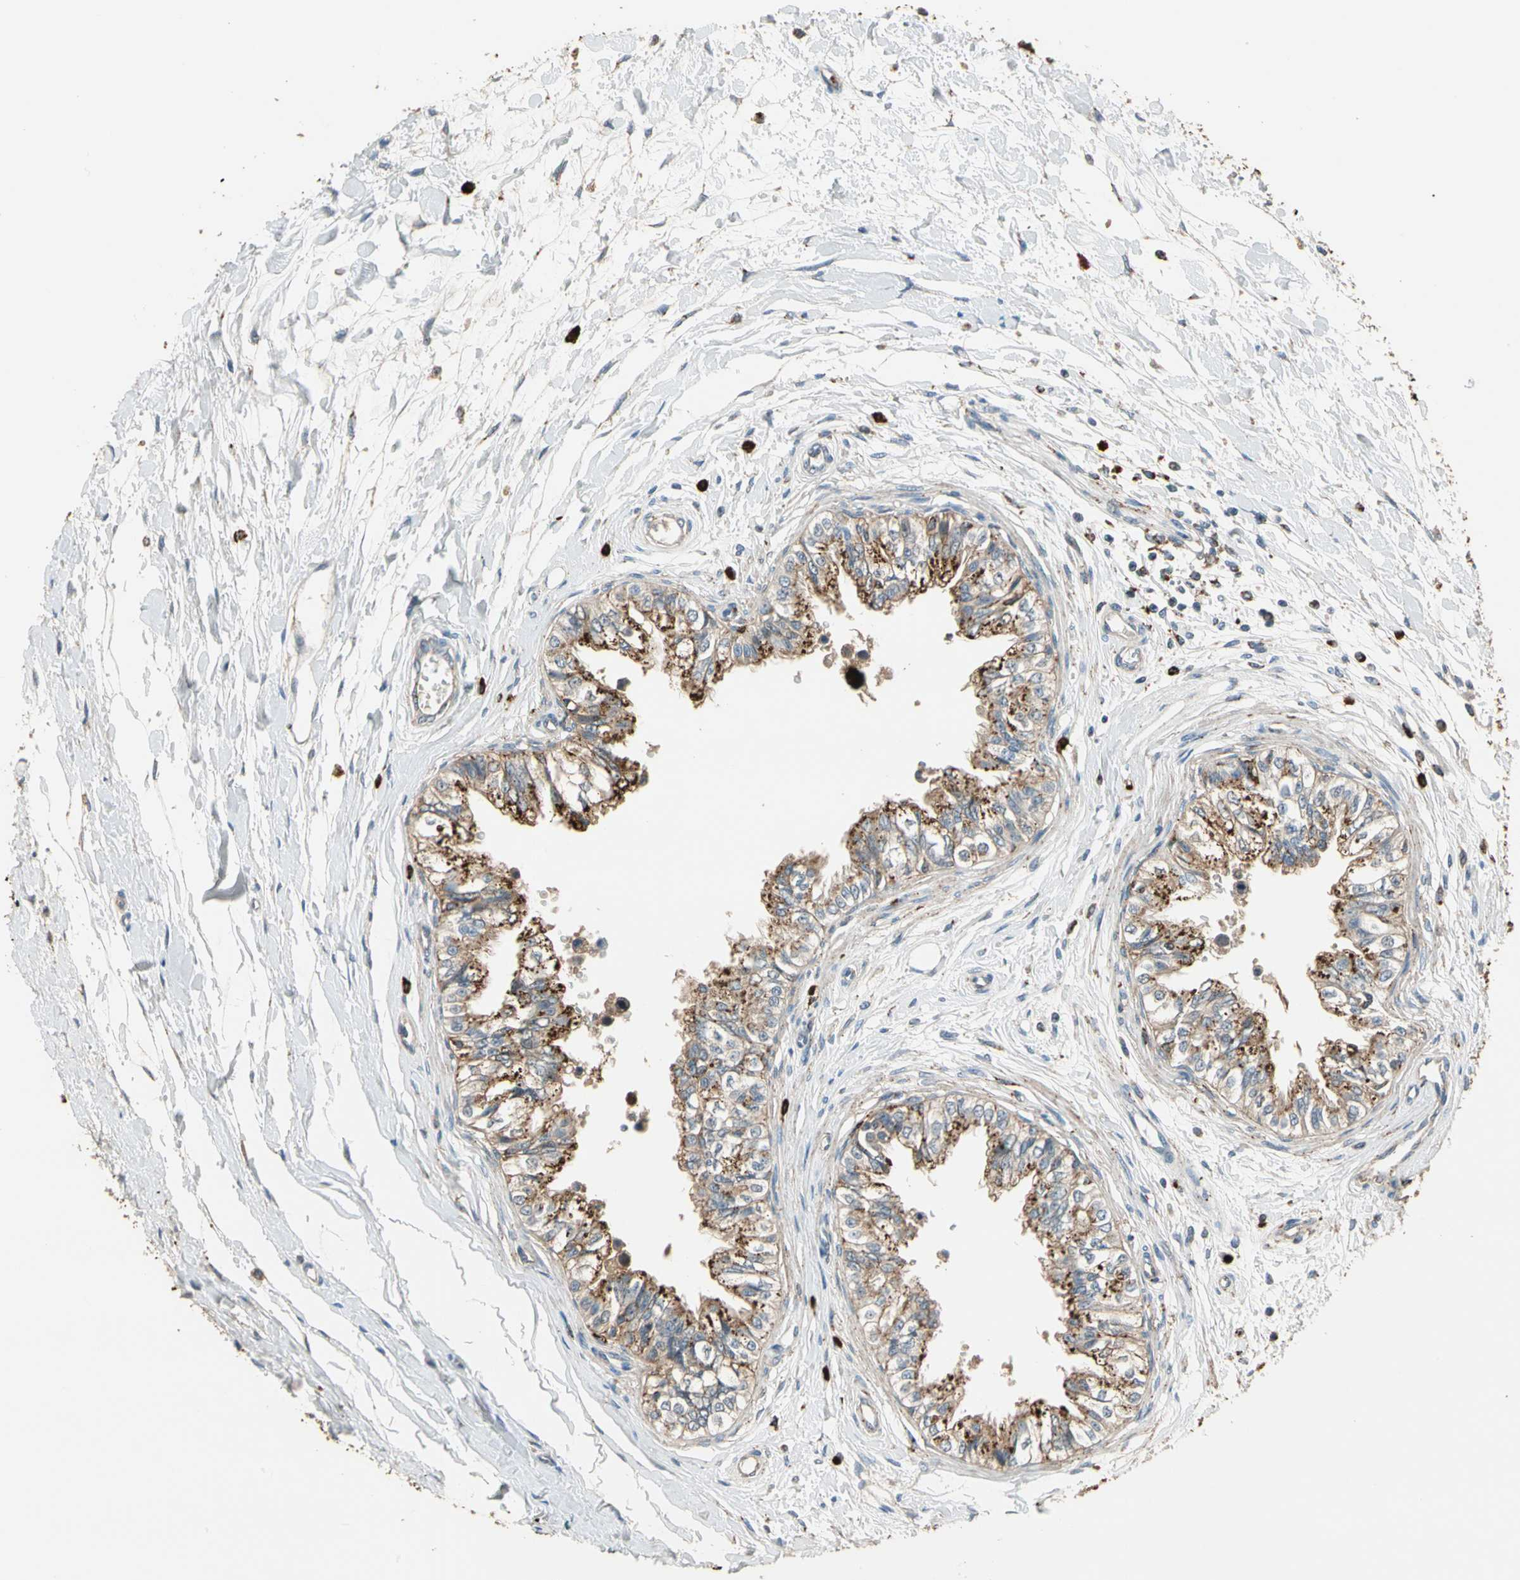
{"staining": {"intensity": "strong", "quantity": "25%-75%", "location": "cytoplasmic/membranous"}, "tissue": "epididymis", "cell_type": "Glandular cells", "image_type": "normal", "snomed": [{"axis": "morphology", "description": "Normal tissue, NOS"}, {"axis": "morphology", "description": "Adenocarcinoma, metastatic, NOS"}, {"axis": "topography", "description": "Testis"}, {"axis": "topography", "description": "Epididymis"}], "caption": "The immunohistochemical stain labels strong cytoplasmic/membranous positivity in glandular cells of unremarkable epididymis. (DAB = brown stain, brightfield microscopy at high magnification).", "gene": "GM2A", "patient": {"sex": "male", "age": 26}}